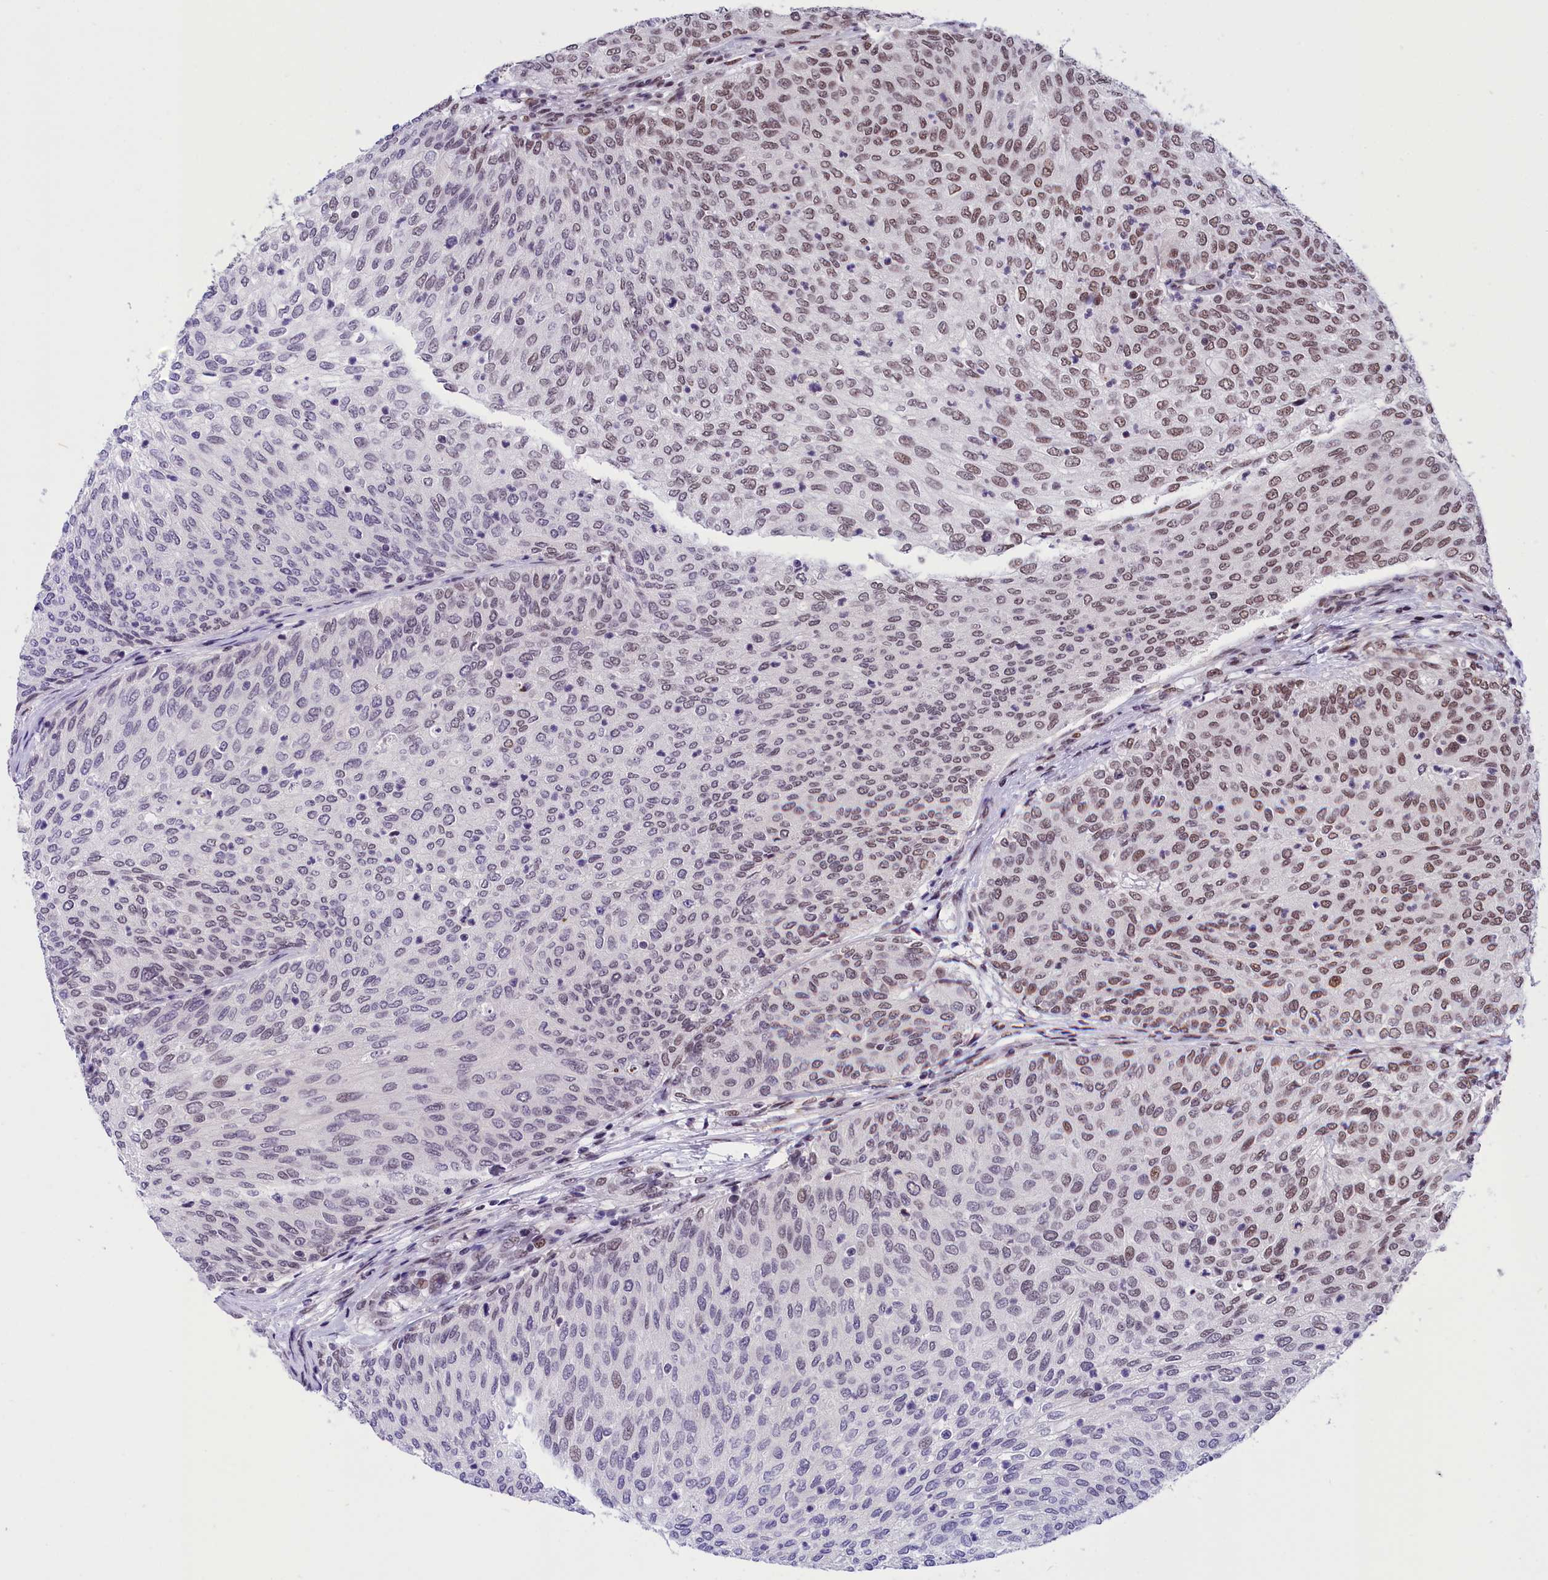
{"staining": {"intensity": "moderate", "quantity": "25%-75%", "location": "nuclear"}, "tissue": "urothelial cancer", "cell_type": "Tumor cells", "image_type": "cancer", "snomed": [{"axis": "morphology", "description": "Urothelial carcinoma, Low grade"}, {"axis": "topography", "description": "Urinary bladder"}], "caption": "DAB immunohistochemical staining of urothelial cancer shows moderate nuclear protein expression in approximately 25%-75% of tumor cells.", "gene": "CDYL2", "patient": {"sex": "female", "age": 79}}